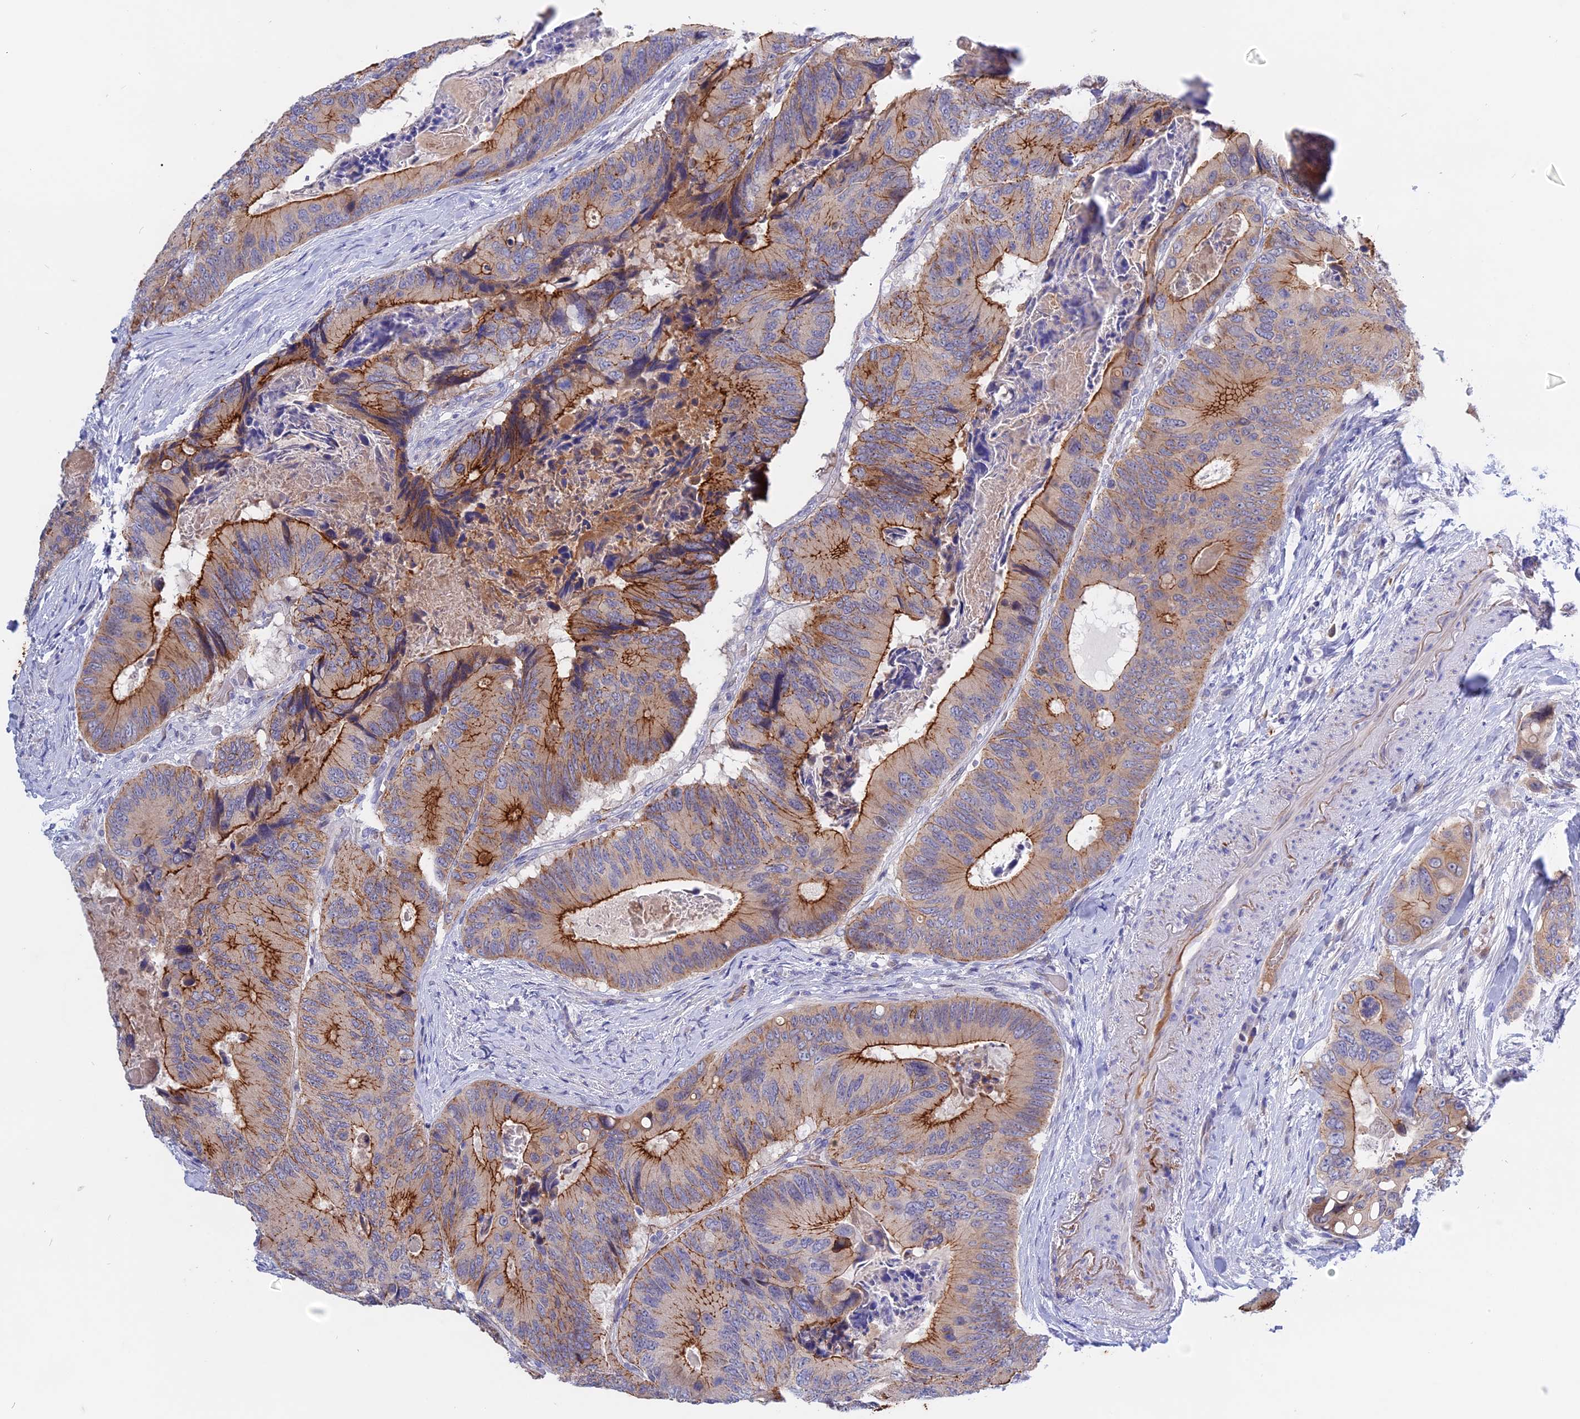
{"staining": {"intensity": "strong", "quantity": "25%-75%", "location": "cytoplasmic/membranous"}, "tissue": "colorectal cancer", "cell_type": "Tumor cells", "image_type": "cancer", "snomed": [{"axis": "morphology", "description": "Adenocarcinoma, NOS"}, {"axis": "topography", "description": "Colon"}], "caption": "Immunohistochemistry image of neoplastic tissue: adenocarcinoma (colorectal) stained using IHC demonstrates high levels of strong protein expression localized specifically in the cytoplasmic/membranous of tumor cells, appearing as a cytoplasmic/membranous brown color.", "gene": "GK5", "patient": {"sex": "male", "age": 84}}